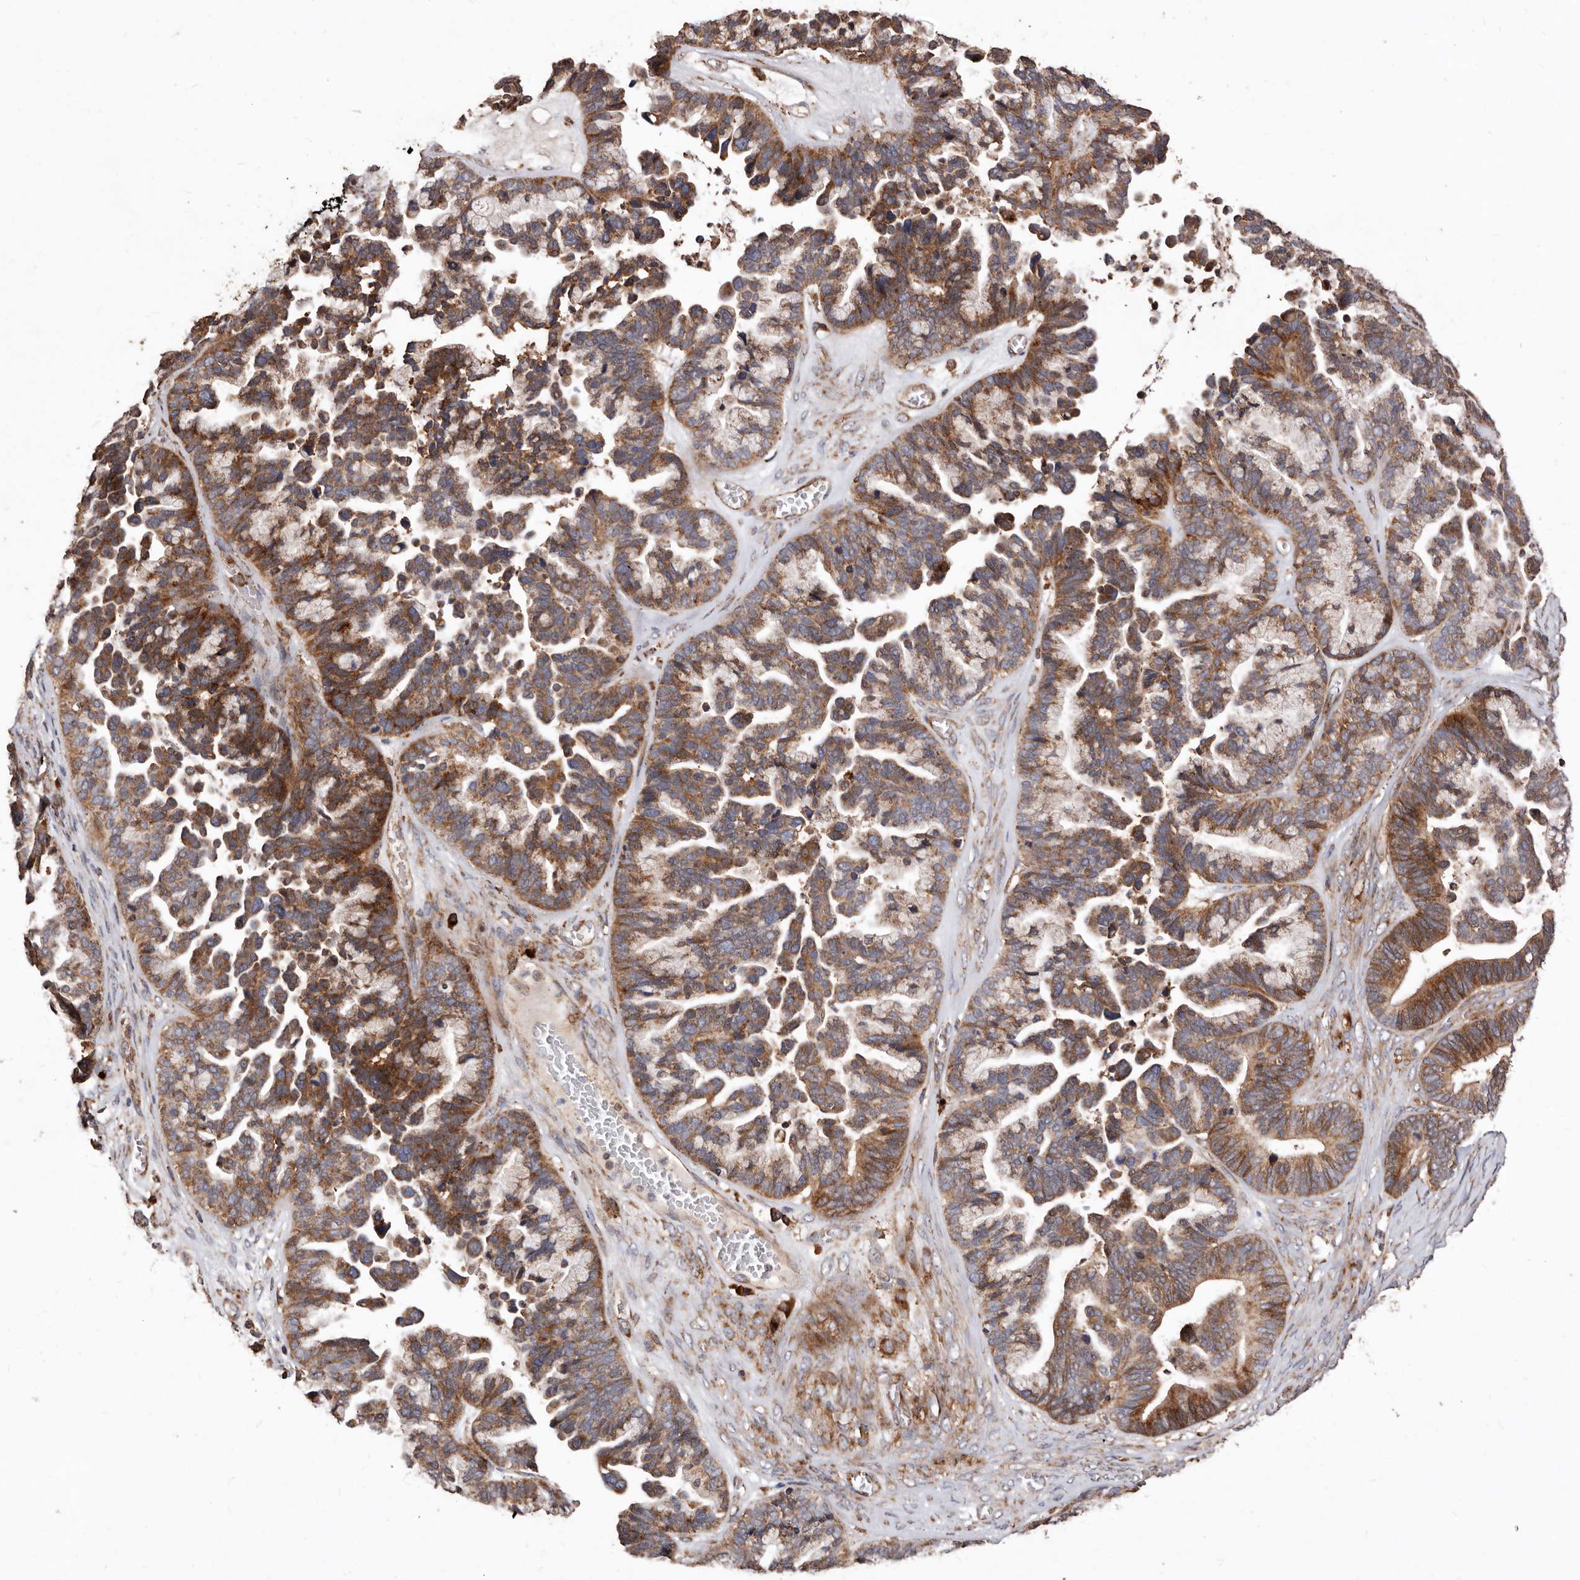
{"staining": {"intensity": "strong", "quantity": ">75%", "location": "cytoplasmic/membranous"}, "tissue": "ovarian cancer", "cell_type": "Tumor cells", "image_type": "cancer", "snomed": [{"axis": "morphology", "description": "Cystadenocarcinoma, serous, NOS"}, {"axis": "topography", "description": "Ovary"}], "caption": "Human ovarian serous cystadenocarcinoma stained for a protein (brown) displays strong cytoplasmic/membranous positive positivity in approximately >75% of tumor cells.", "gene": "STEAP2", "patient": {"sex": "female", "age": 56}}